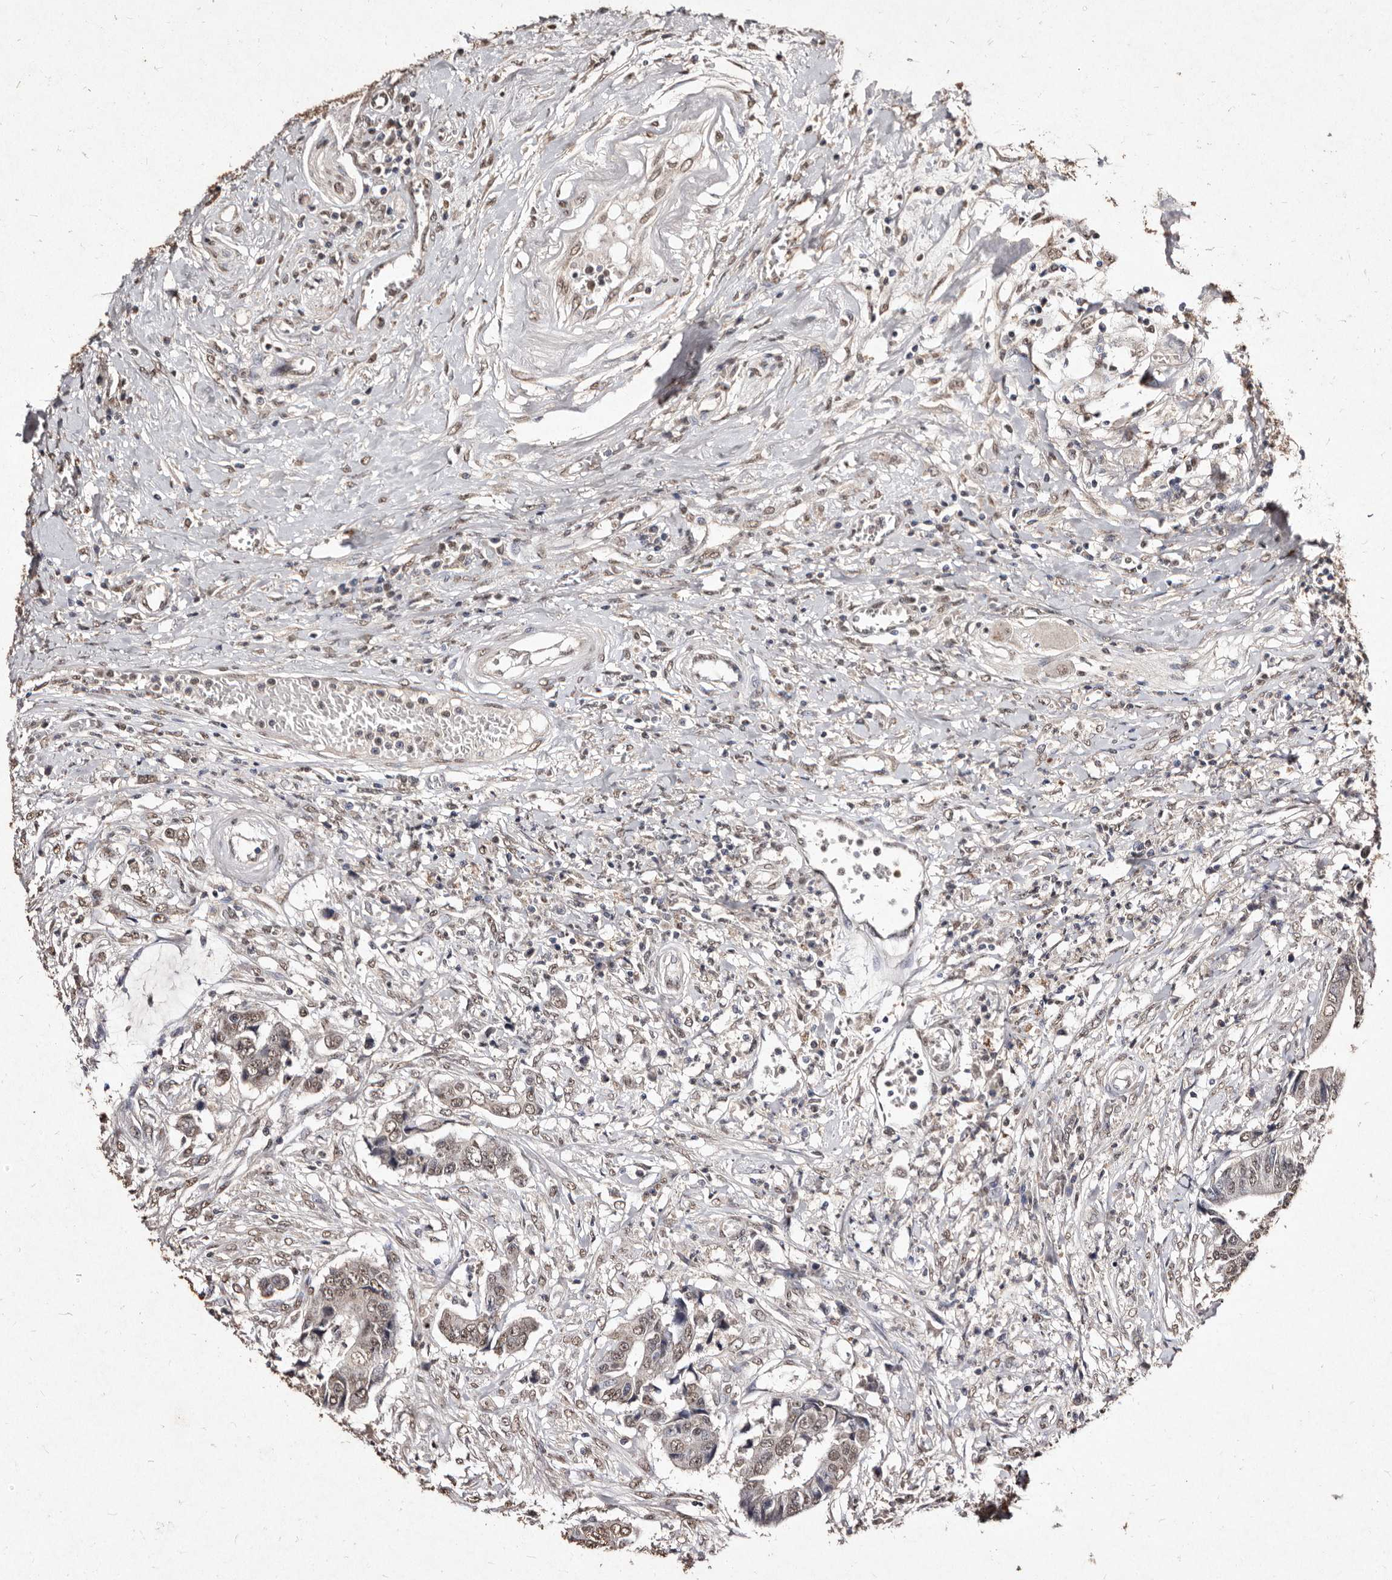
{"staining": {"intensity": "weak", "quantity": ">75%", "location": "nuclear"}, "tissue": "colorectal cancer", "cell_type": "Tumor cells", "image_type": "cancer", "snomed": [{"axis": "morphology", "description": "Adenocarcinoma, NOS"}, {"axis": "topography", "description": "Rectum"}], "caption": "Immunohistochemical staining of human adenocarcinoma (colorectal) demonstrates low levels of weak nuclear protein staining in about >75% of tumor cells.", "gene": "ERBB4", "patient": {"sex": "male", "age": 84}}